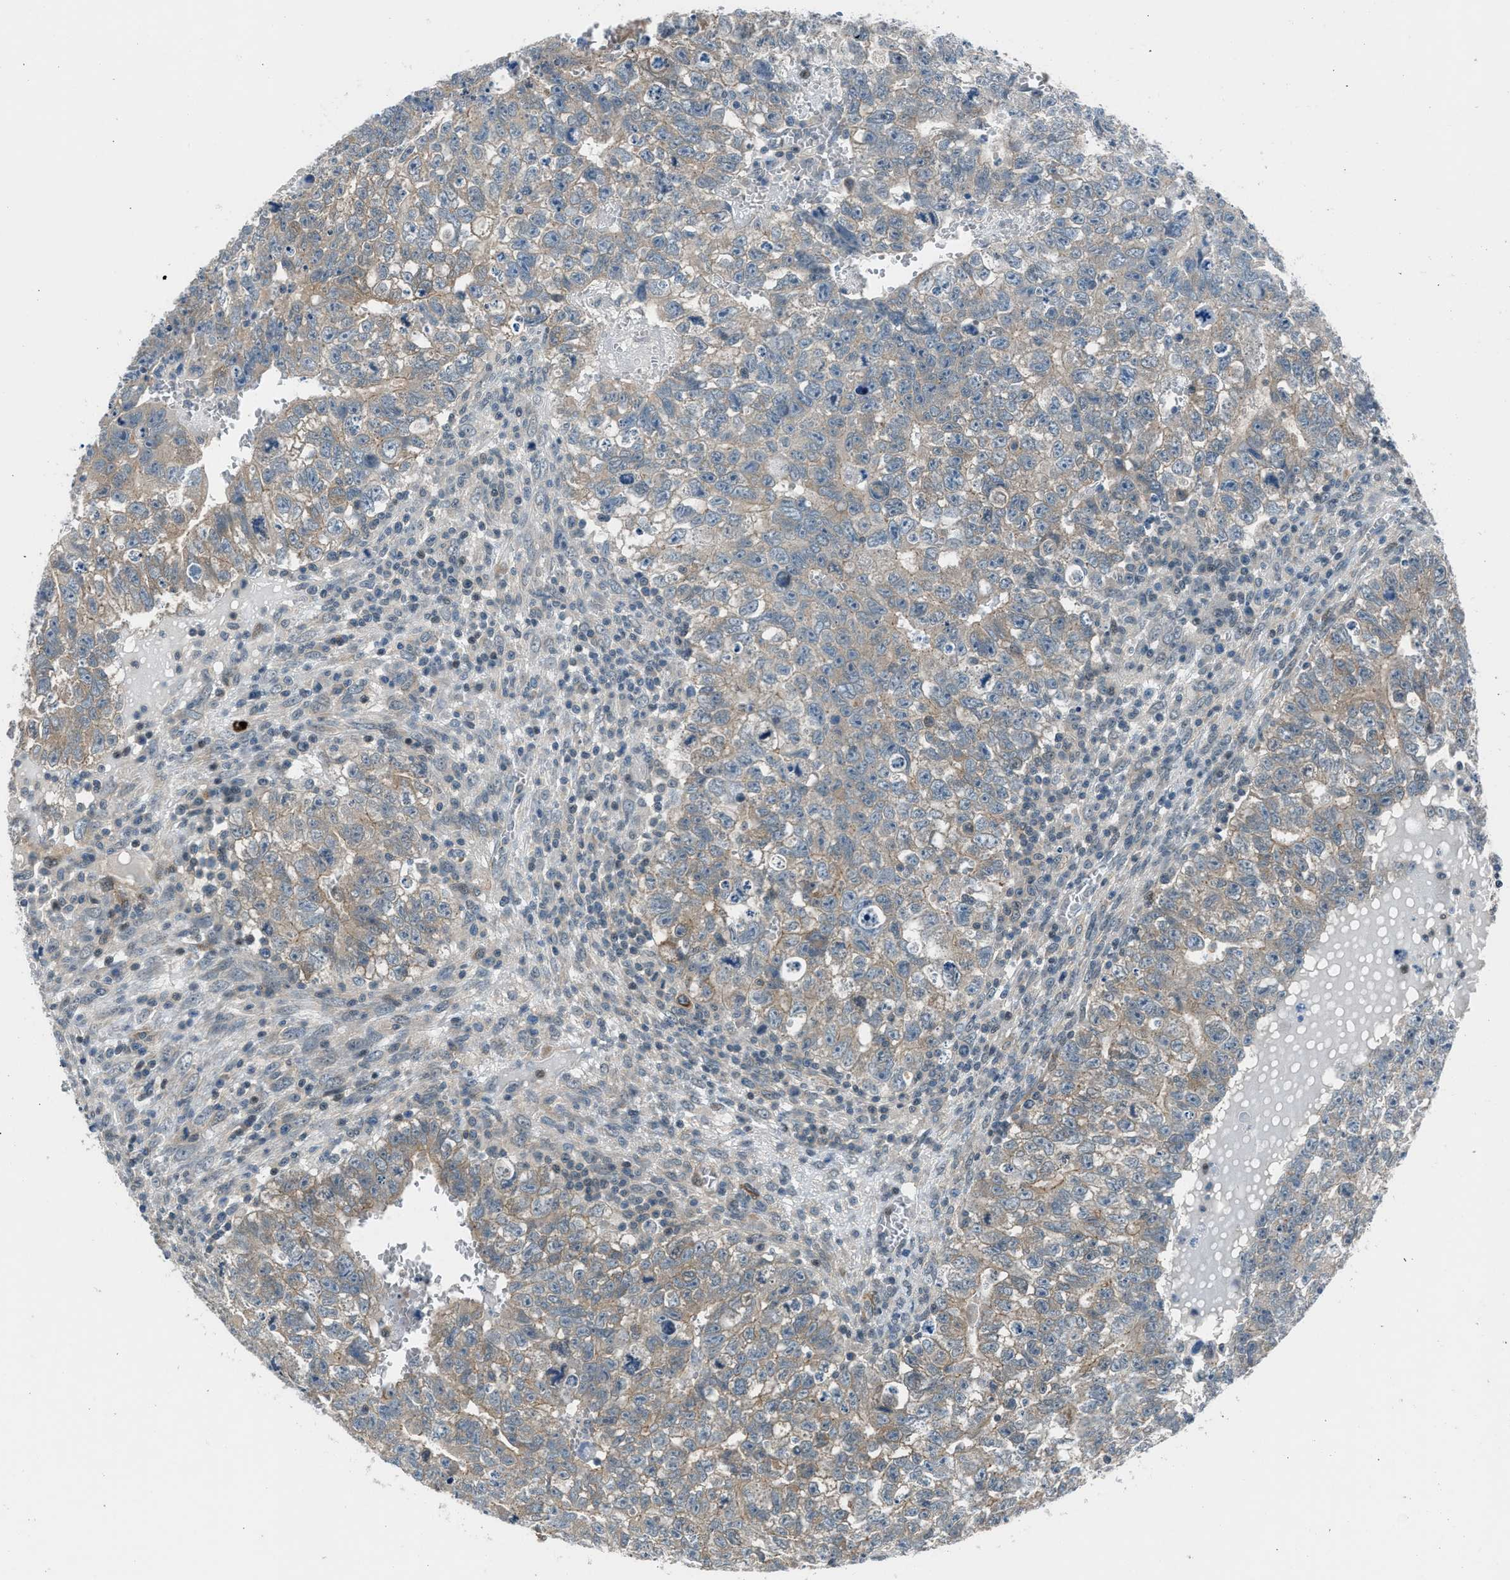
{"staining": {"intensity": "weak", "quantity": ">75%", "location": "cytoplasmic/membranous"}, "tissue": "testis cancer", "cell_type": "Tumor cells", "image_type": "cancer", "snomed": [{"axis": "morphology", "description": "Seminoma, NOS"}, {"axis": "morphology", "description": "Carcinoma, Embryonal, NOS"}, {"axis": "topography", "description": "Testis"}], "caption": "Immunohistochemistry micrograph of neoplastic tissue: human testis cancer stained using immunohistochemistry (IHC) shows low levels of weak protein expression localized specifically in the cytoplasmic/membranous of tumor cells, appearing as a cytoplasmic/membranous brown color.", "gene": "LMLN", "patient": {"sex": "male", "age": 38}}